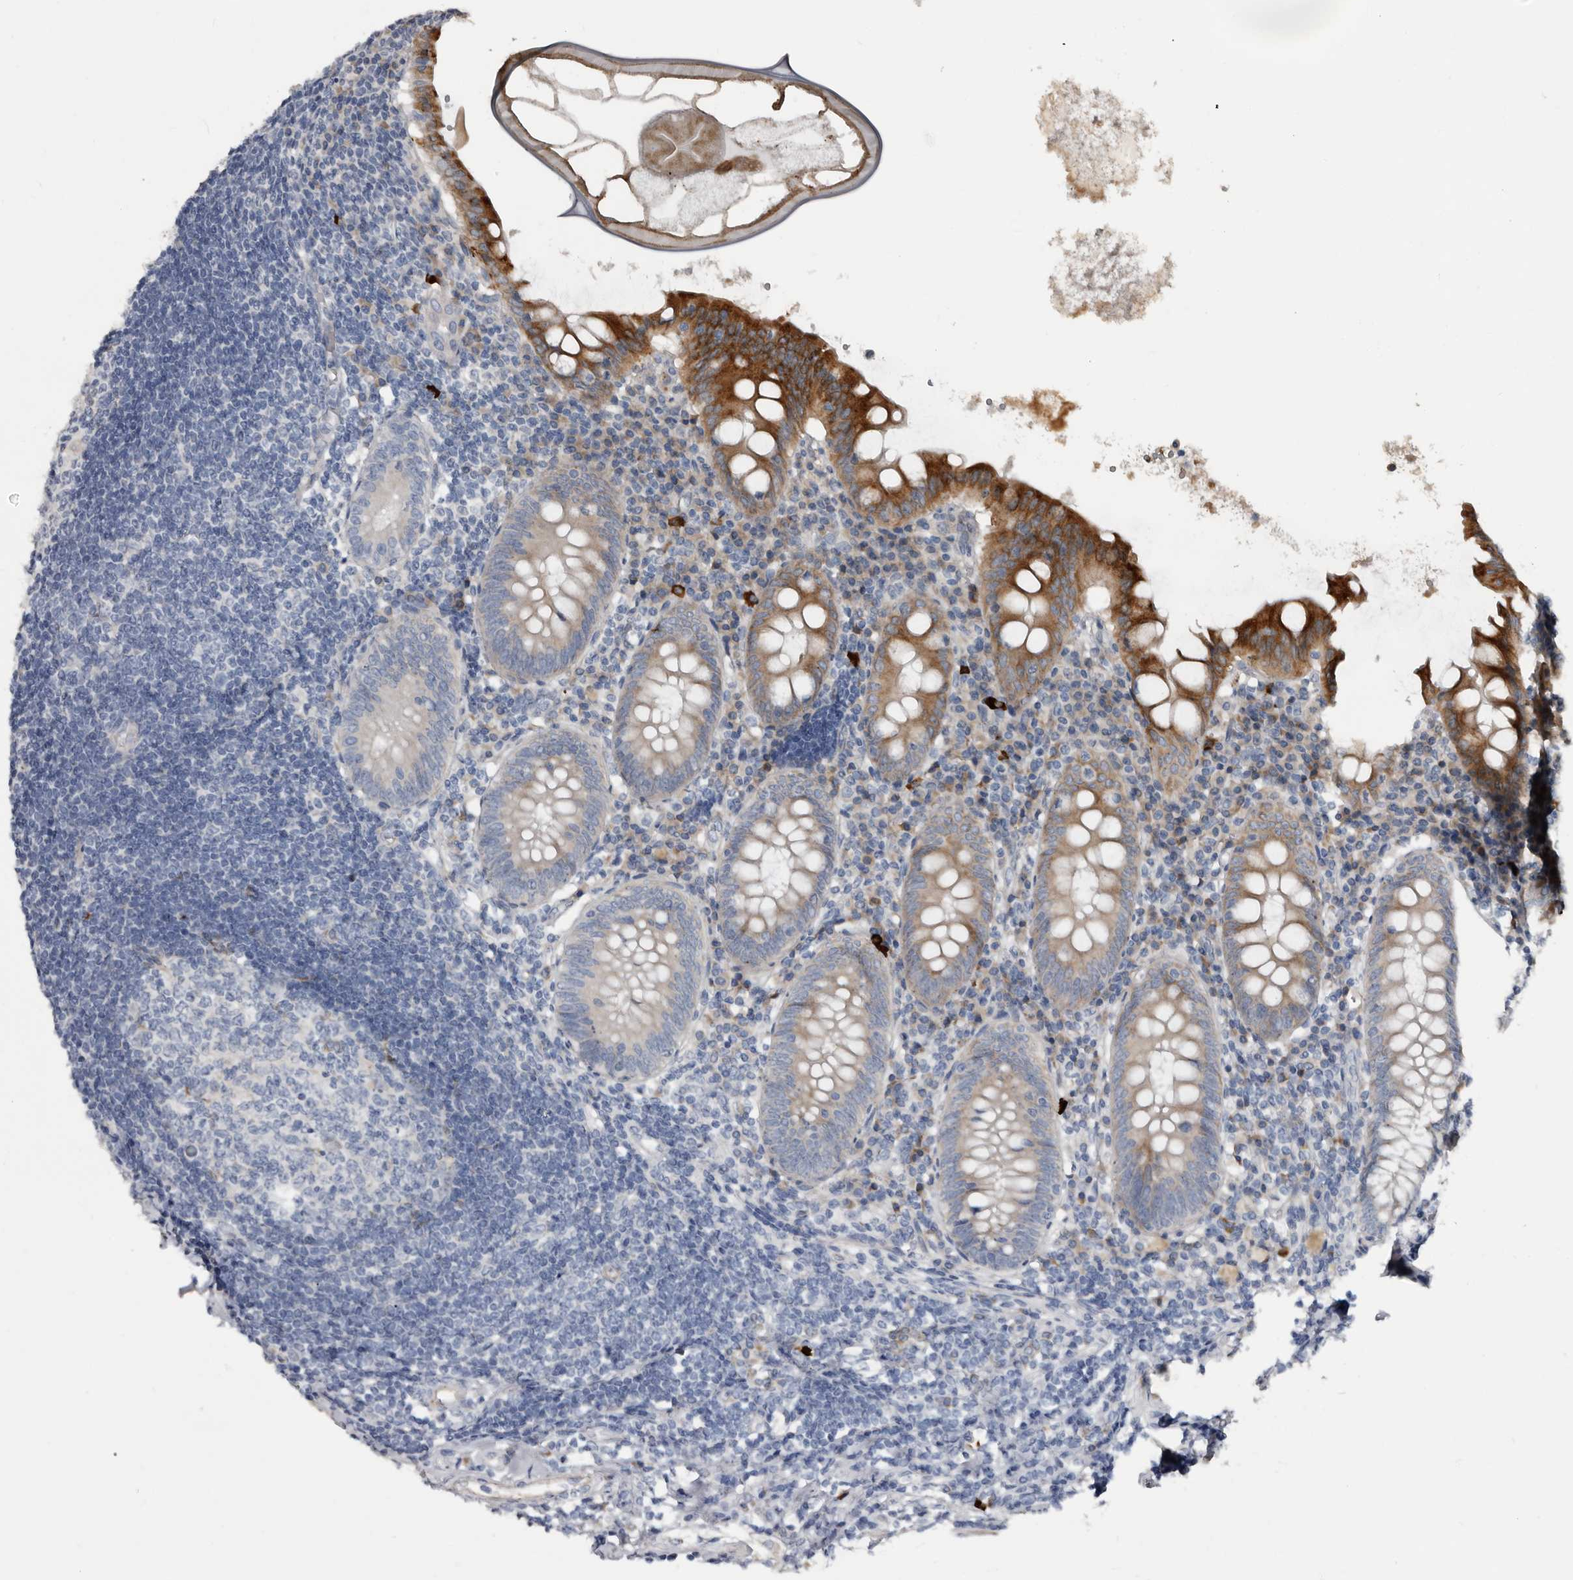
{"staining": {"intensity": "strong", "quantity": "<25%", "location": "cytoplasmic/membranous"}, "tissue": "appendix", "cell_type": "Glandular cells", "image_type": "normal", "snomed": [{"axis": "morphology", "description": "Normal tissue, NOS"}, {"axis": "topography", "description": "Appendix"}], "caption": "Appendix stained with DAB (3,3'-diaminobenzidine) immunohistochemistry demonstrates medium levels of strong cytoplasmic/membranous staining in about <25% of glandular cells. The protein is shown in brown color, while the nuclei are stained blue.", "gene": "ZNF114", "patient": {"sex": "female", "age": 54}}